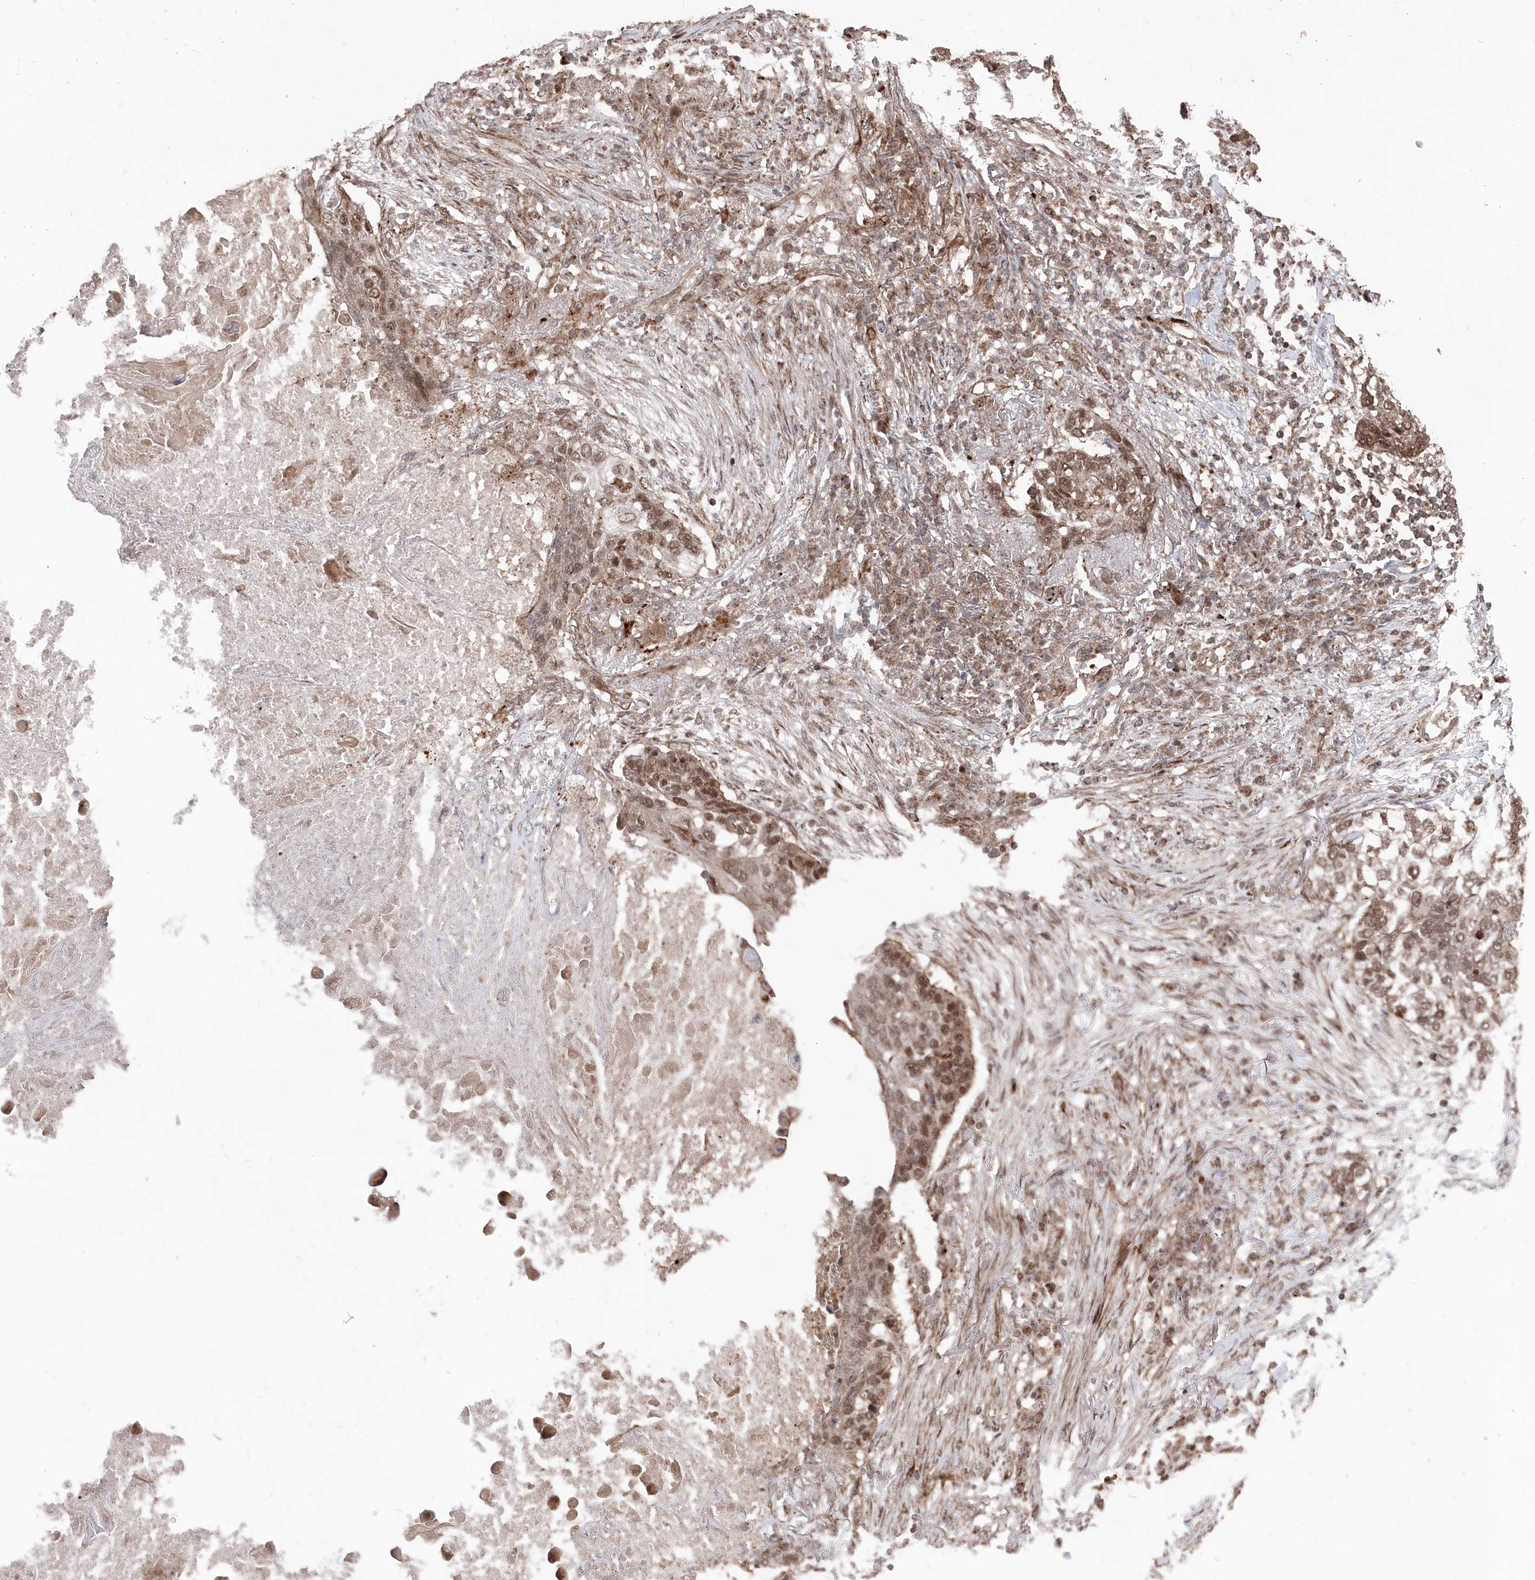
{"staining": {"intensity": "moderate", "quantity": ">75%", "location": "nuclear"}, "tissue": "lung cancer", "cell_type": "Tumor cells", "image_type": "cancer", "snomed": [{"axis": "morphology", "description": "Squamous cell carcinoma, NOS"}, {"axis": "topography", "description": "Lung"}], "caption": "Immunohistochemistry (IHC) histopathology image of lung cancer (squamous cell carcinoma) stained for a protein (brown), which reveals medium levels of moderate nuclear expression in approximately >75% of tumor cells.", "gene": "POLR3A", "patient": {"sex": "female", "age": 63}}